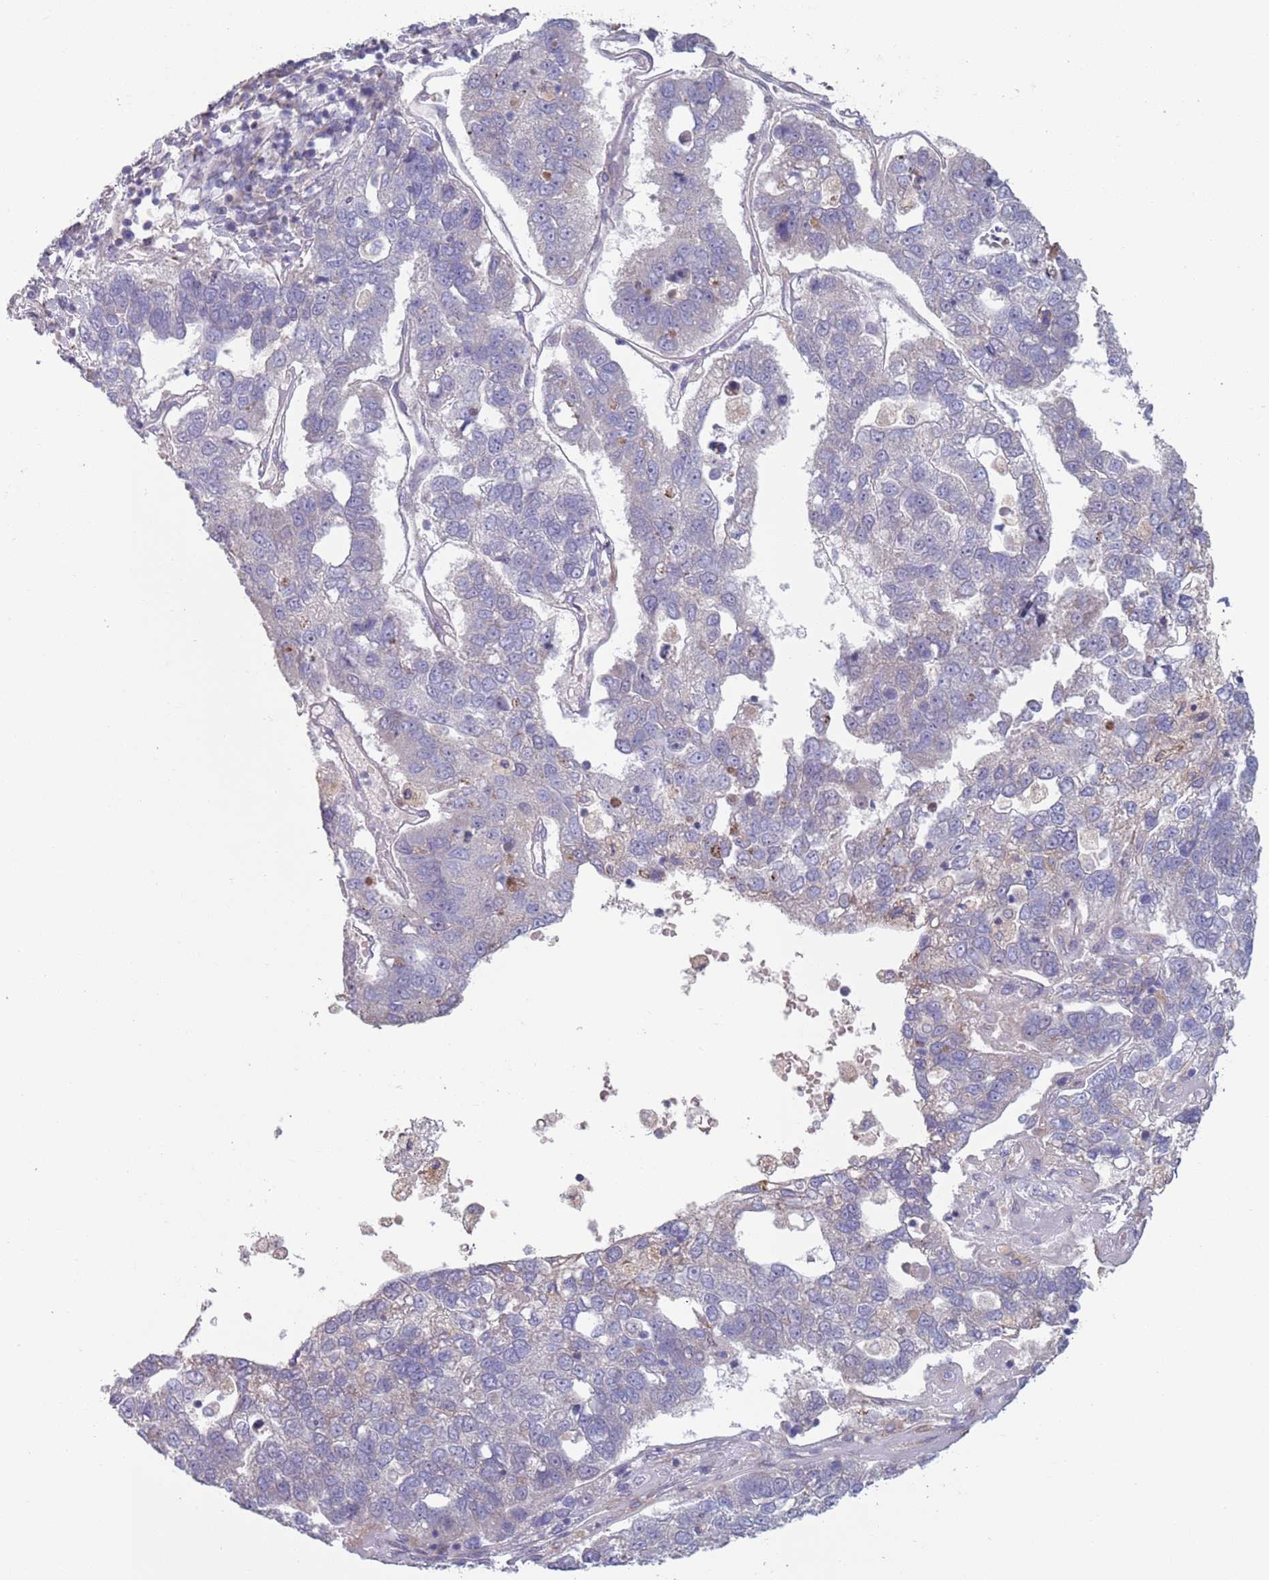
{"staining": {"intensity": "negative", "quantity": "none", "location": "none"}, "tissue": "pancreatic cancer", "cell_type": "Tumor cells", "image_type": "cancer", "snomed": [{"axis": "morphology", "description": "Adenocarcinoma, NOS"}, {"axis": "topography", "description": "Pancreas"}], "caption": "Human adenocarcinoma (pancreatic) stained for a protein using immunohistochemistry demonstrates no expression in tumor cells.", "gene": "TYW1", "patient": {"sex": "female", "age": 61}}